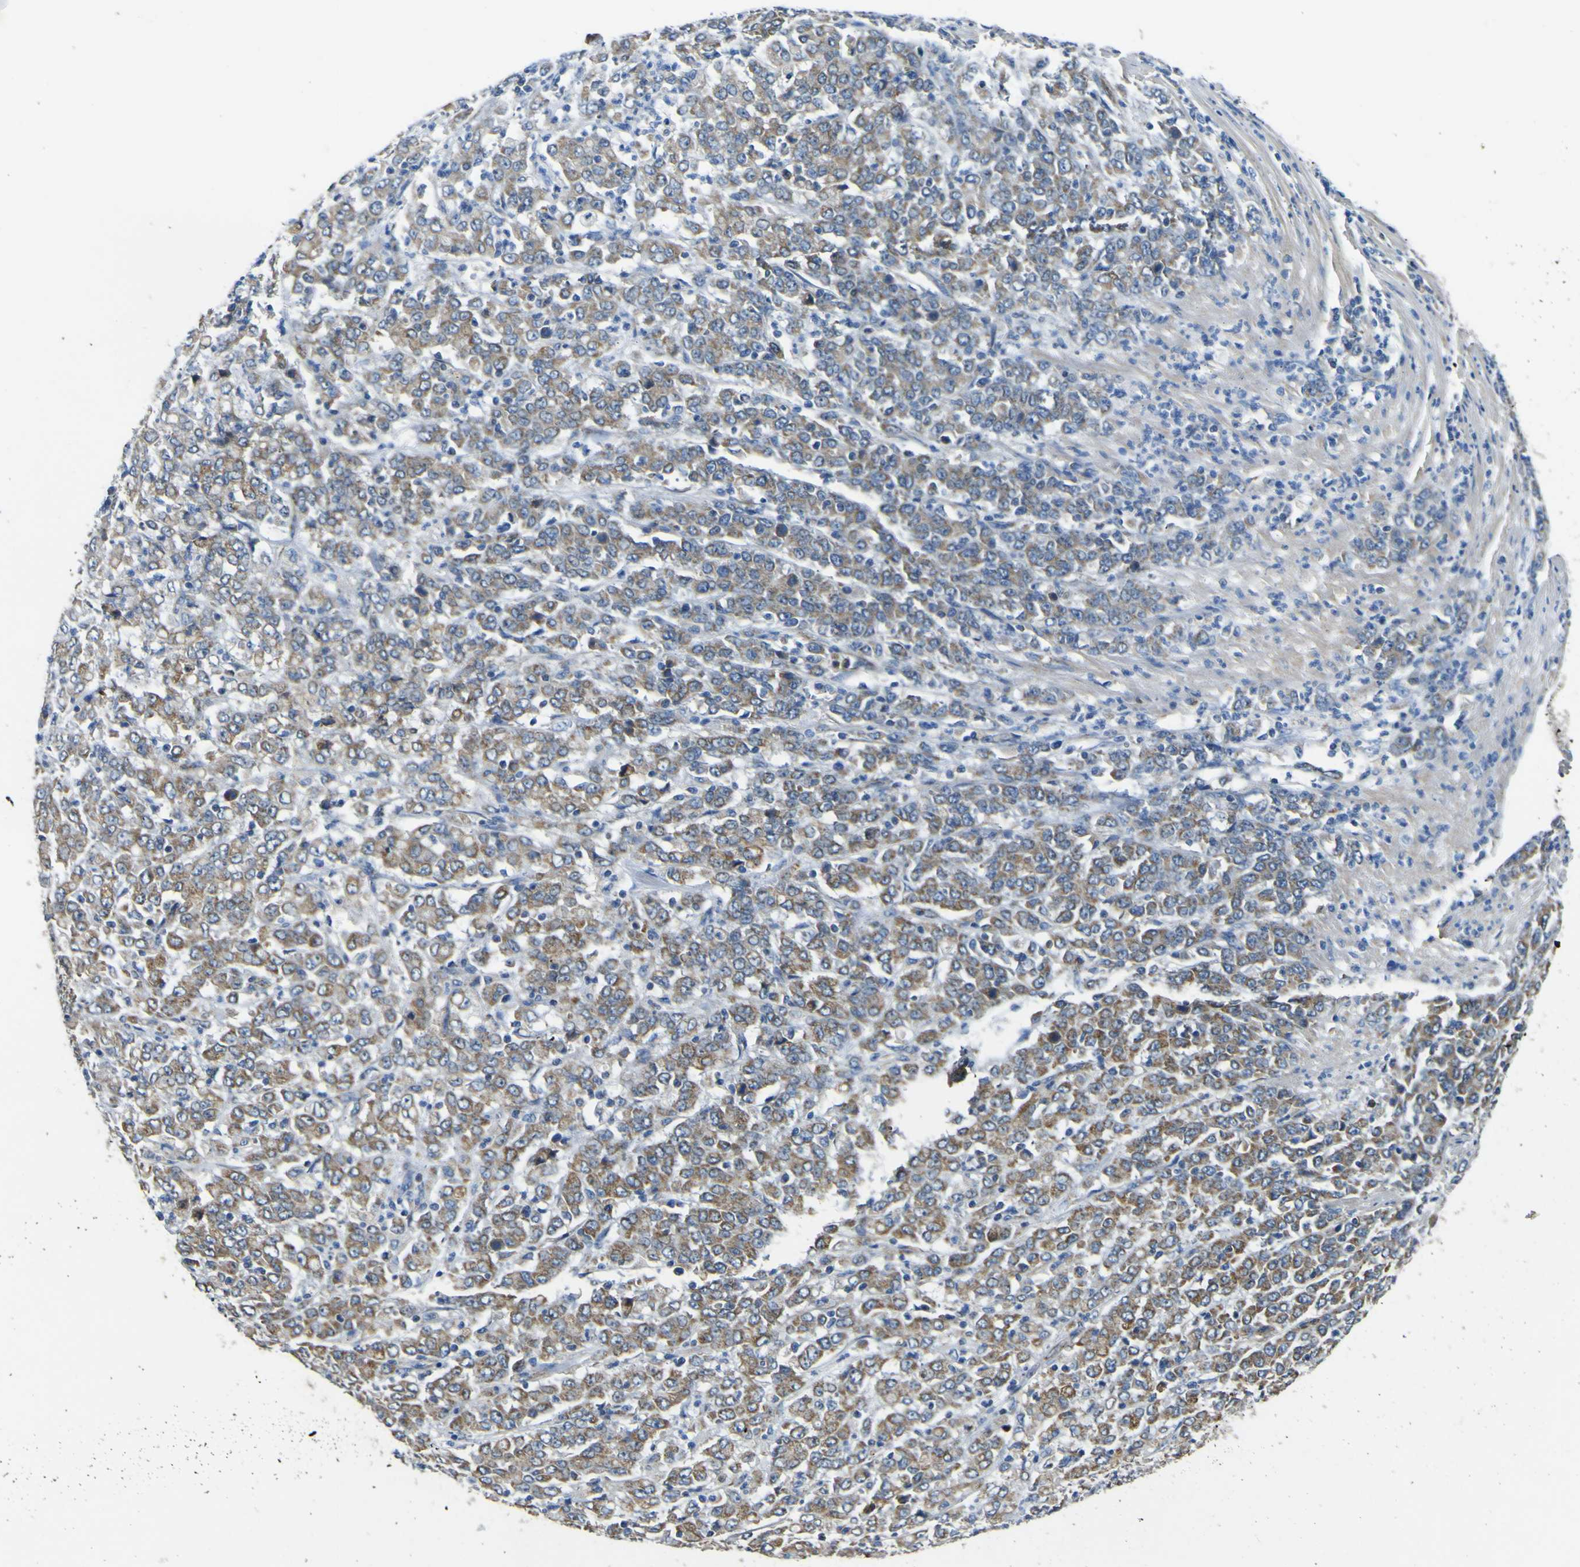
{"staining": {"intensity": "moderate", "quantity": "25%-75%", "location": "cytoplasmic/membranous"}, "tissue": "stomach cancer", "cell_type": "Tumor cells", "image_type": "cancer", "snomed": [{"axis": "morphology", "description": "Adenocarcinoma, NOS"}, {"axis": "topography", "description": "Stomach, lower"}], "caption": "High-power microscopy captured an immunohistochemistry (IHC) image of stomach adenocarcinoma, revealing moderate cytoplasmic/membranous staining in approximately 25%-75% of tumor cells.", "gene": "ALDH18A1", "patient": {"sex": "female", "age": 71}}